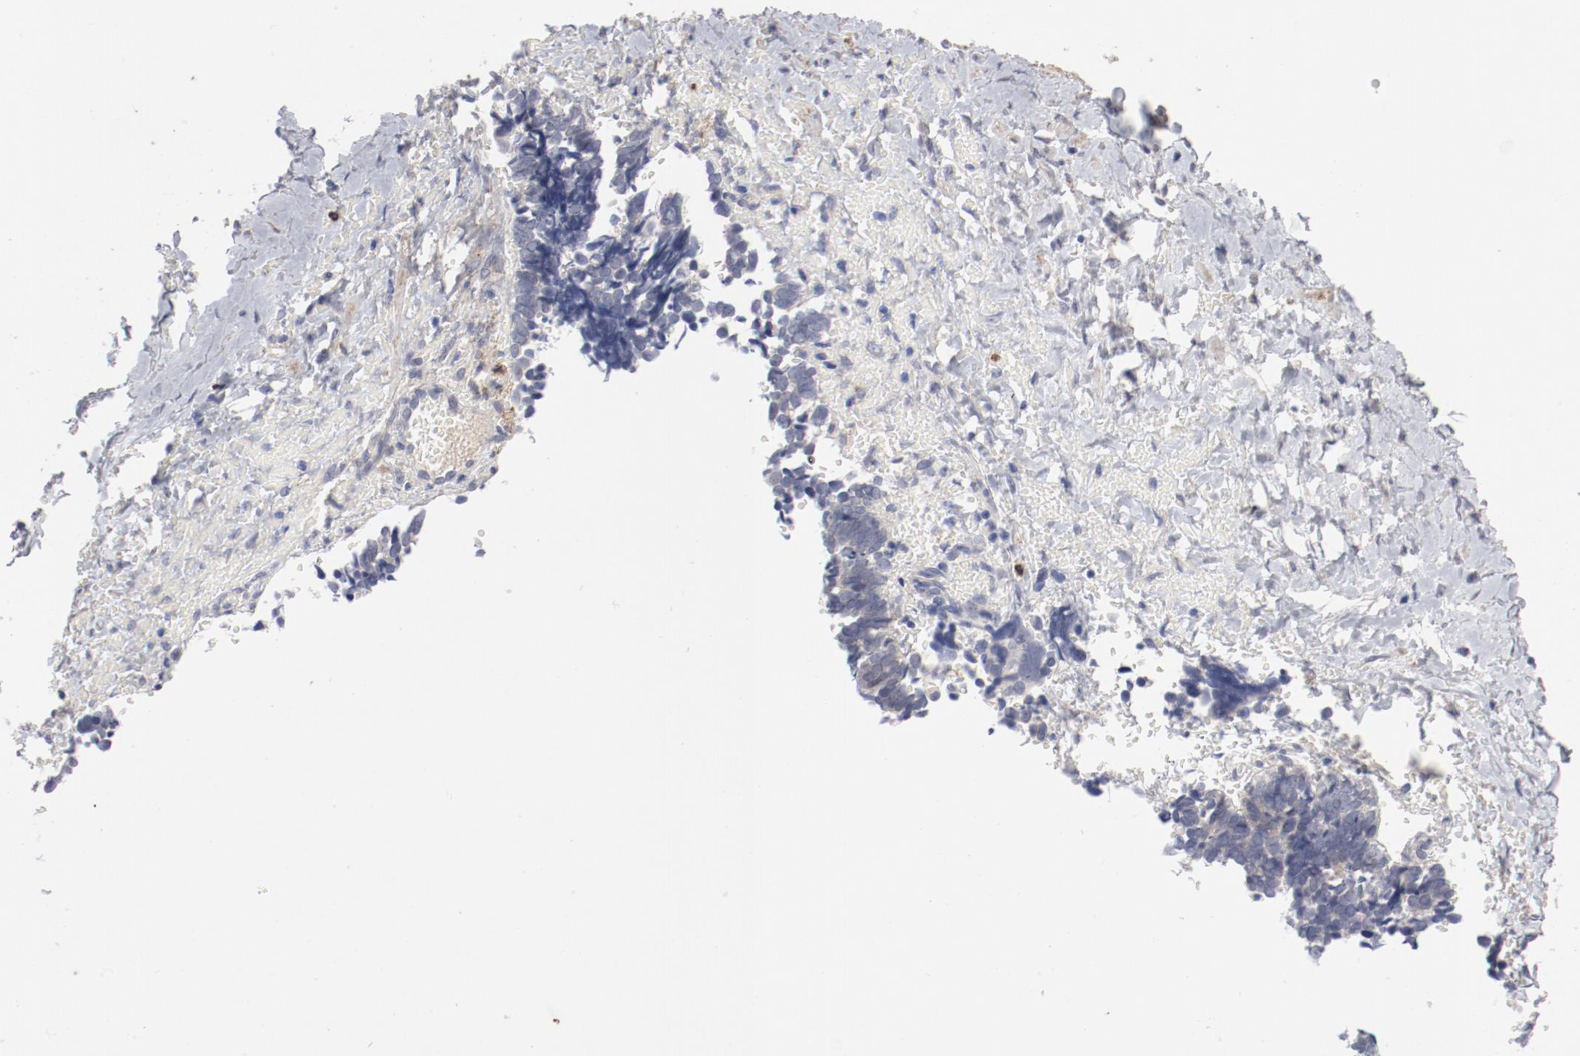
{"staining": {"intensity": "weak", "quantity": "25%-75%", "location": "cytoplasmic/membranous"}, "tissue": "ovarian cancer", "cell_type": "Tumor cells", "image_type": "cancer", "snomed": [{"axis": "morphology", "description": "Cystadenocarcinoma, serous, NOS"}, {"axis": "topography", "description": "Ovary"}], "caption": "Ovarian cancer (serous cystadenocarcinoma) tissue exhibits weak cytoplasmic/membranous positivity in approximately 25%-75% of tumor cells", "gene": "SH3BGR", "patient": {"sex": "female", "age": 77}}